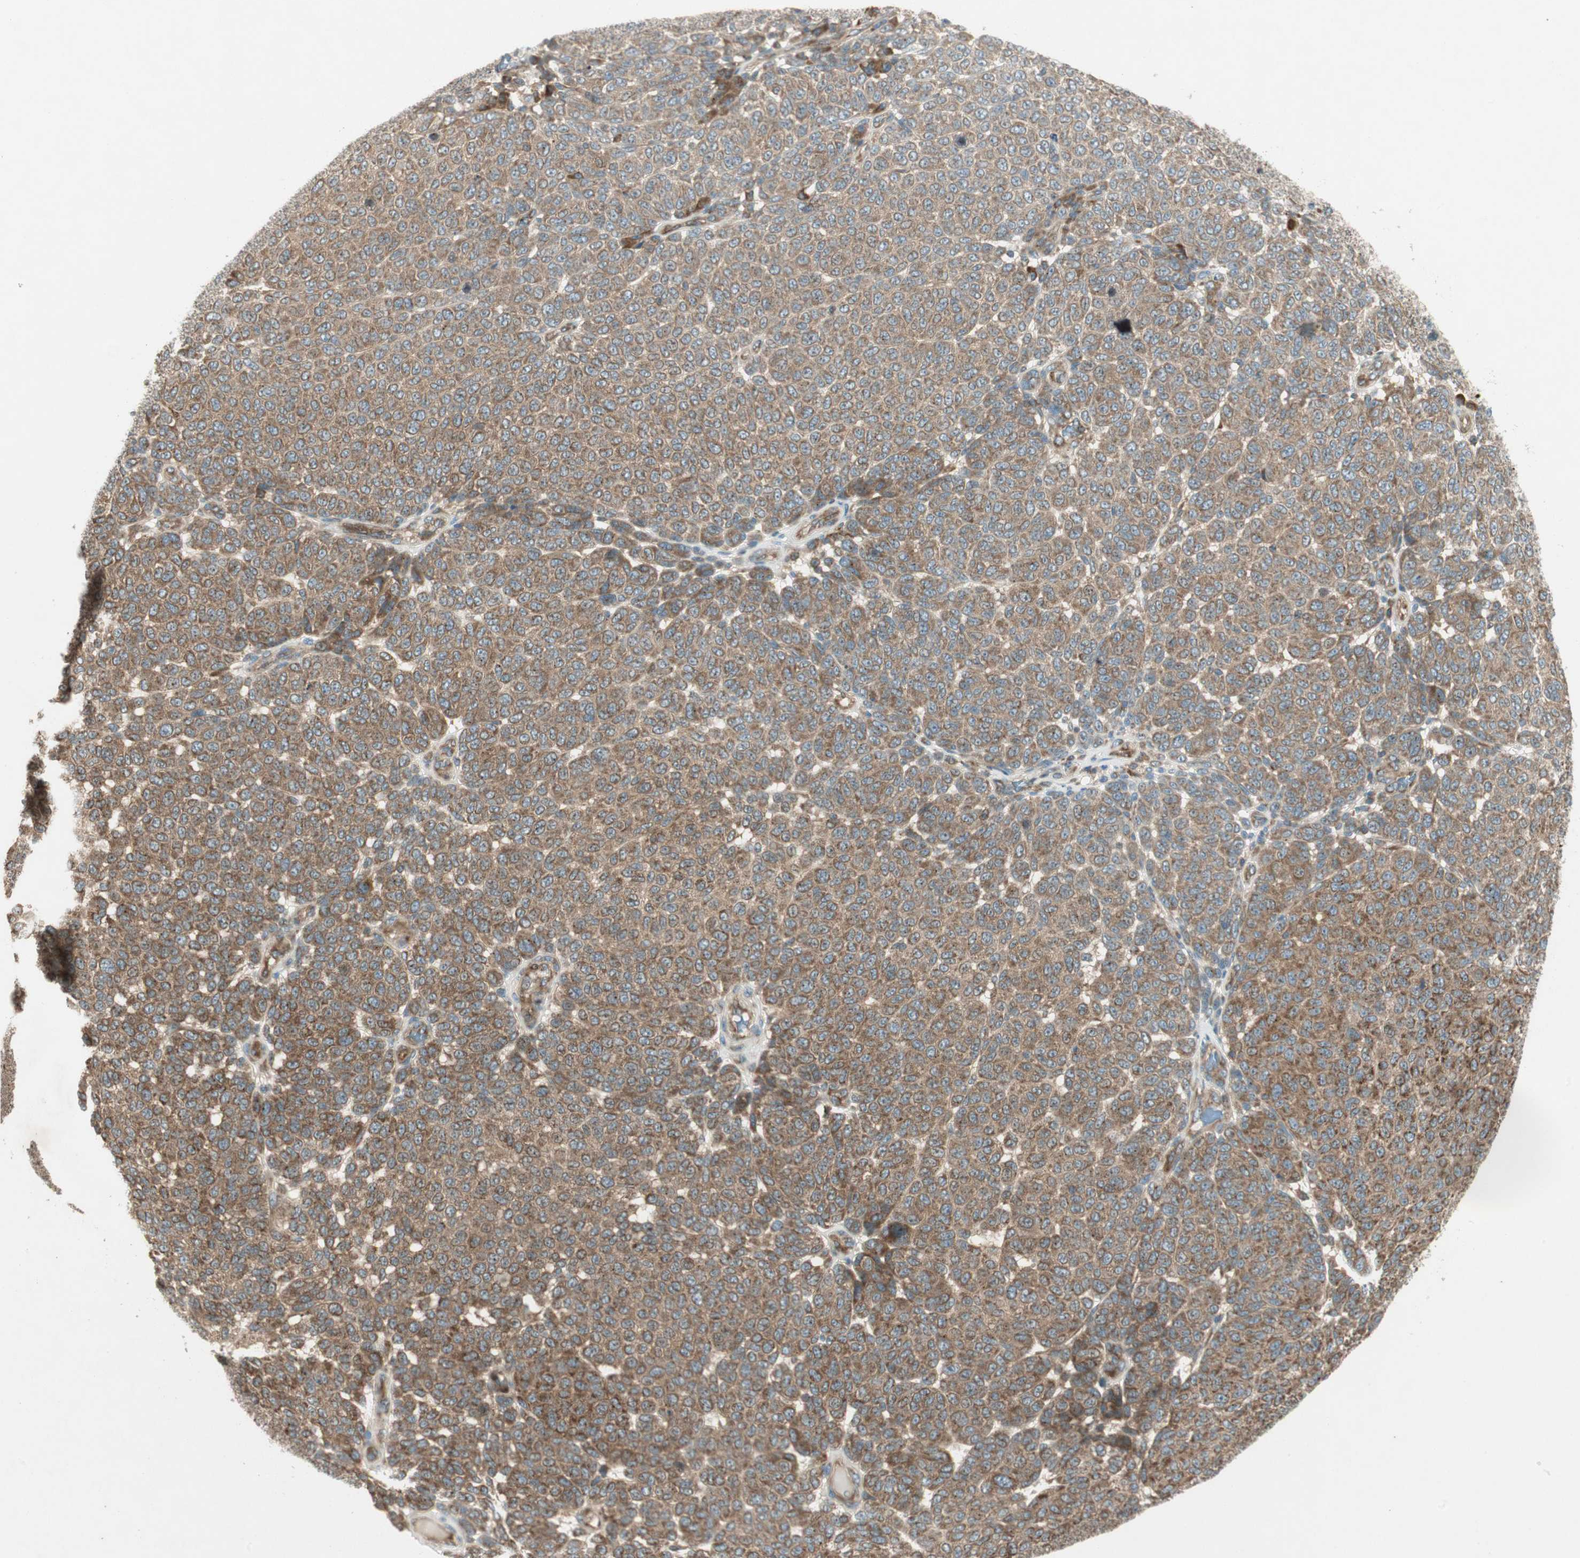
{"staining": {"intensity": "strong", "quantity": ">75%", "location": "cytoplasmic/membranous"}, "tissue": "melanoma", "cell_type": "Tumor cells", "image_type": "cancer", "snomed": [{"axis": "morphology", "description": "Malignant melanoma, NOS"}, {"axis": "topography", "description": "Skin"}], "caption": "Protein staining of melanoma tissue demonstrates strong cytoplasmic/membranous positivity in approximately >75% of tumor cells. (brown staining indicates protein expression, while blue staining denotes nuclei).", "gene": "CHADL", "patient": {"sex": "male", "age": 59}}